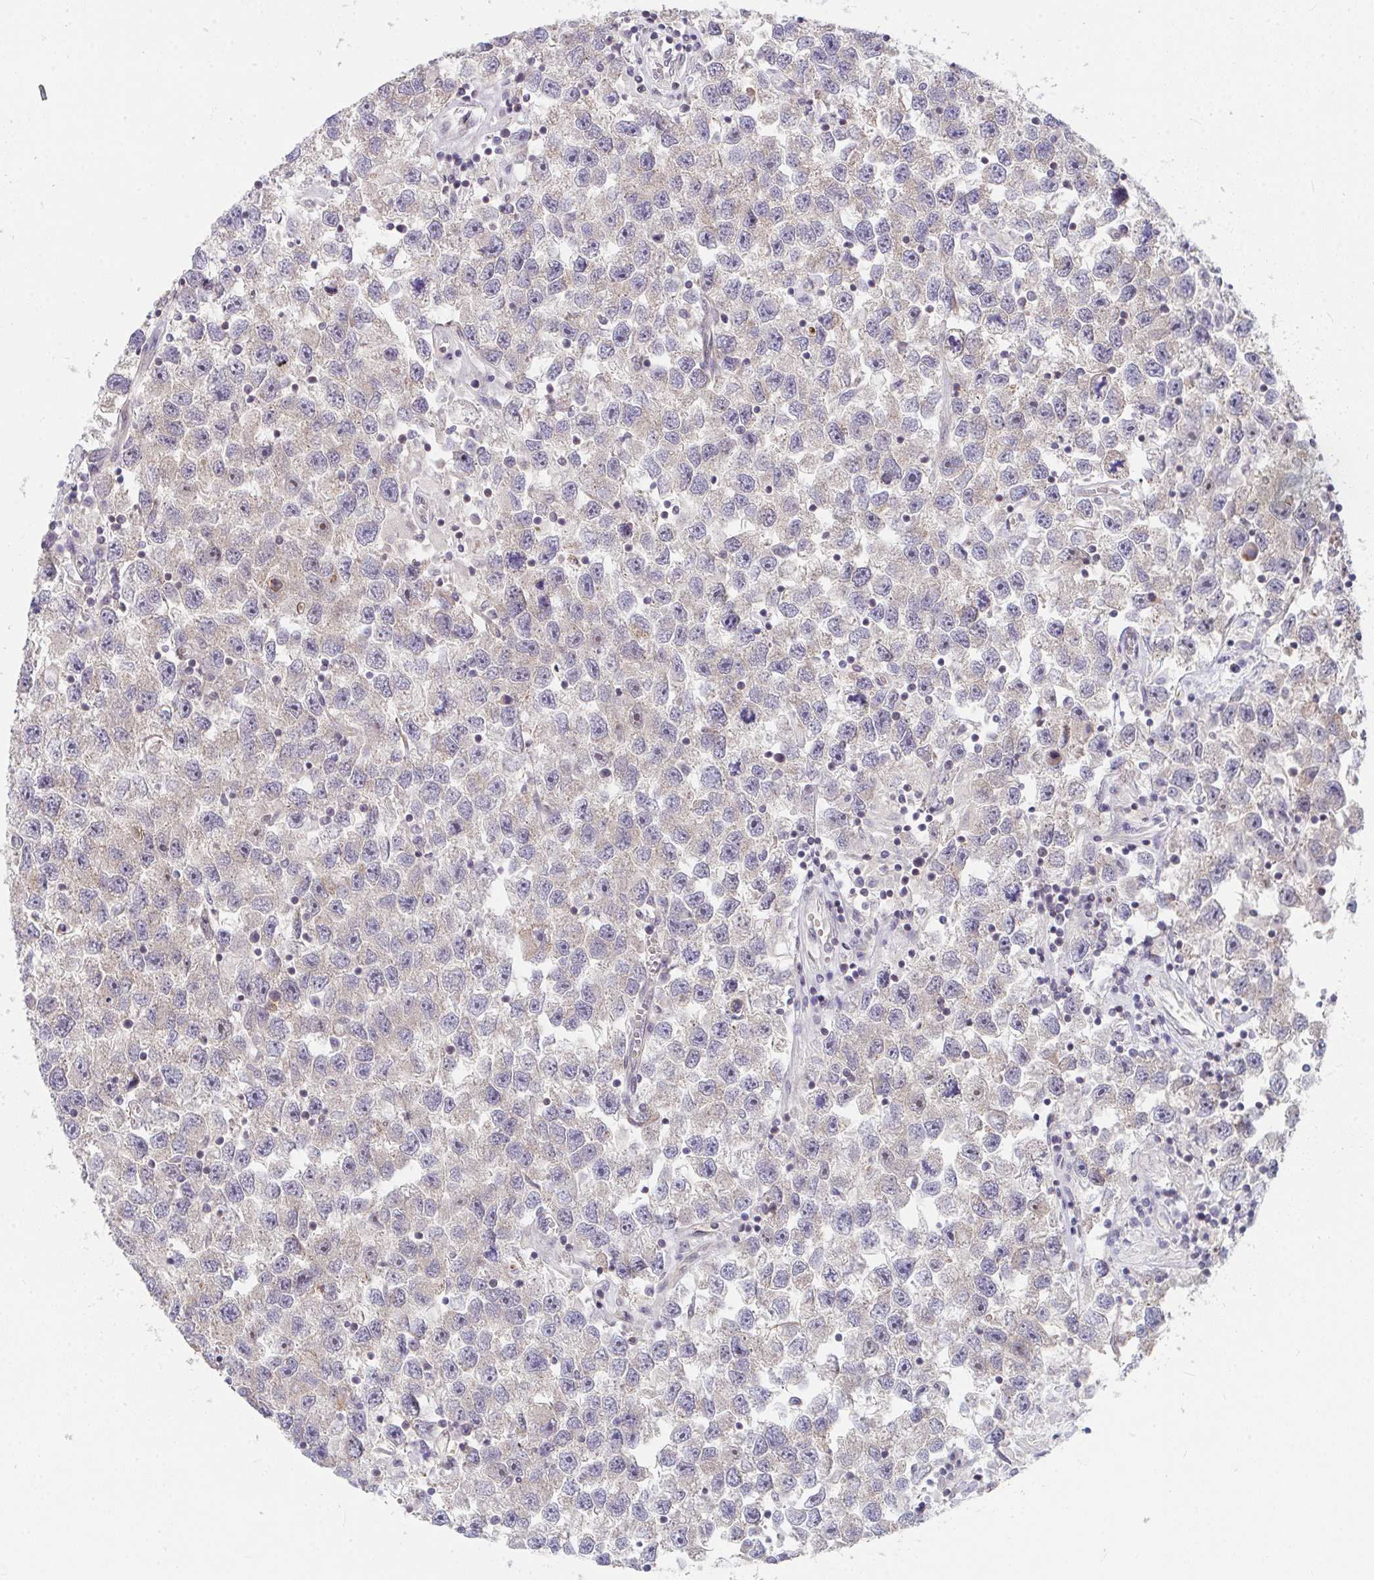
{"staining": {"intensity": "weak", "quantity": "<25%", "location": "cytoplasmic/membranous"}, "tissue": "testis cancer", "cell_type": "Tumor cells", "image_type": "cancer", "snomed": [{"axis": "morphology", "description": "Seminoma, NOS"}, {"axis": "topography", "description": "Testis"}], "caption": "Immunohistochemical staining of seminoma (testis) shows no significant positivity in tumor cells.", "gene": "EIF1AD", "patient": {"sex": "male", "age": 26}}